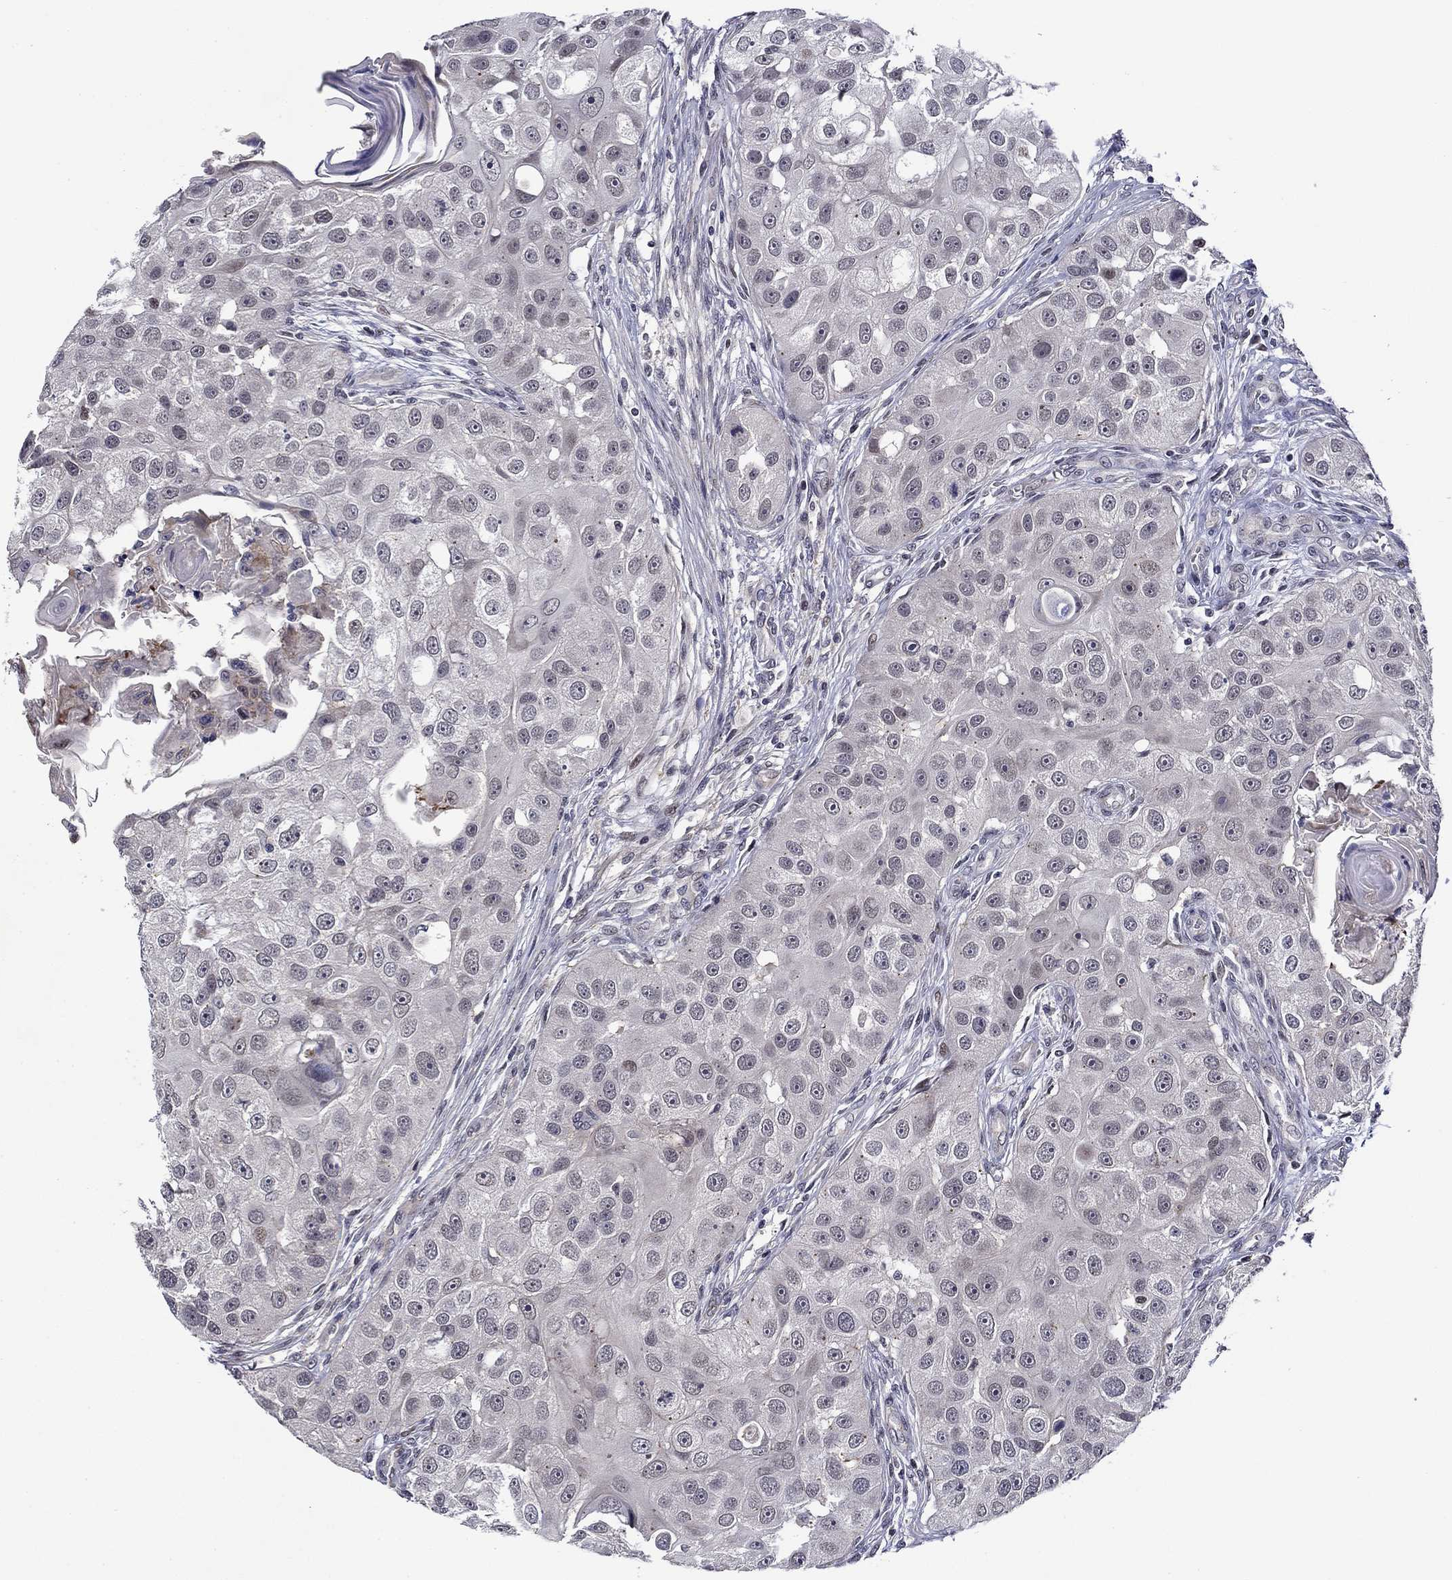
{"staining": {"intensity": "negative", "quantity": "none", "location": "none"}, "tissue": "head and neck cancer", "cell_type": "Tumor cells", "image_type": "cancer", "snomed": [{"axis": "morphology", "description": "Normal tissue, NOS"}, {"axis": "morphology", "description": "Squamous cell carcinoma, NOS"}, {"axis": "topography", "description": "Skeletal muscle"}, {"axis": "topography", "description": "Head-Neck"}], "caption": "Squamous cell carcinoma (head and neck) was stained to show a protein in brown. There is no significant staining in tumor cells.", "gene": "B3GAT1", "patient": {"sex": "male", "age": 51}}